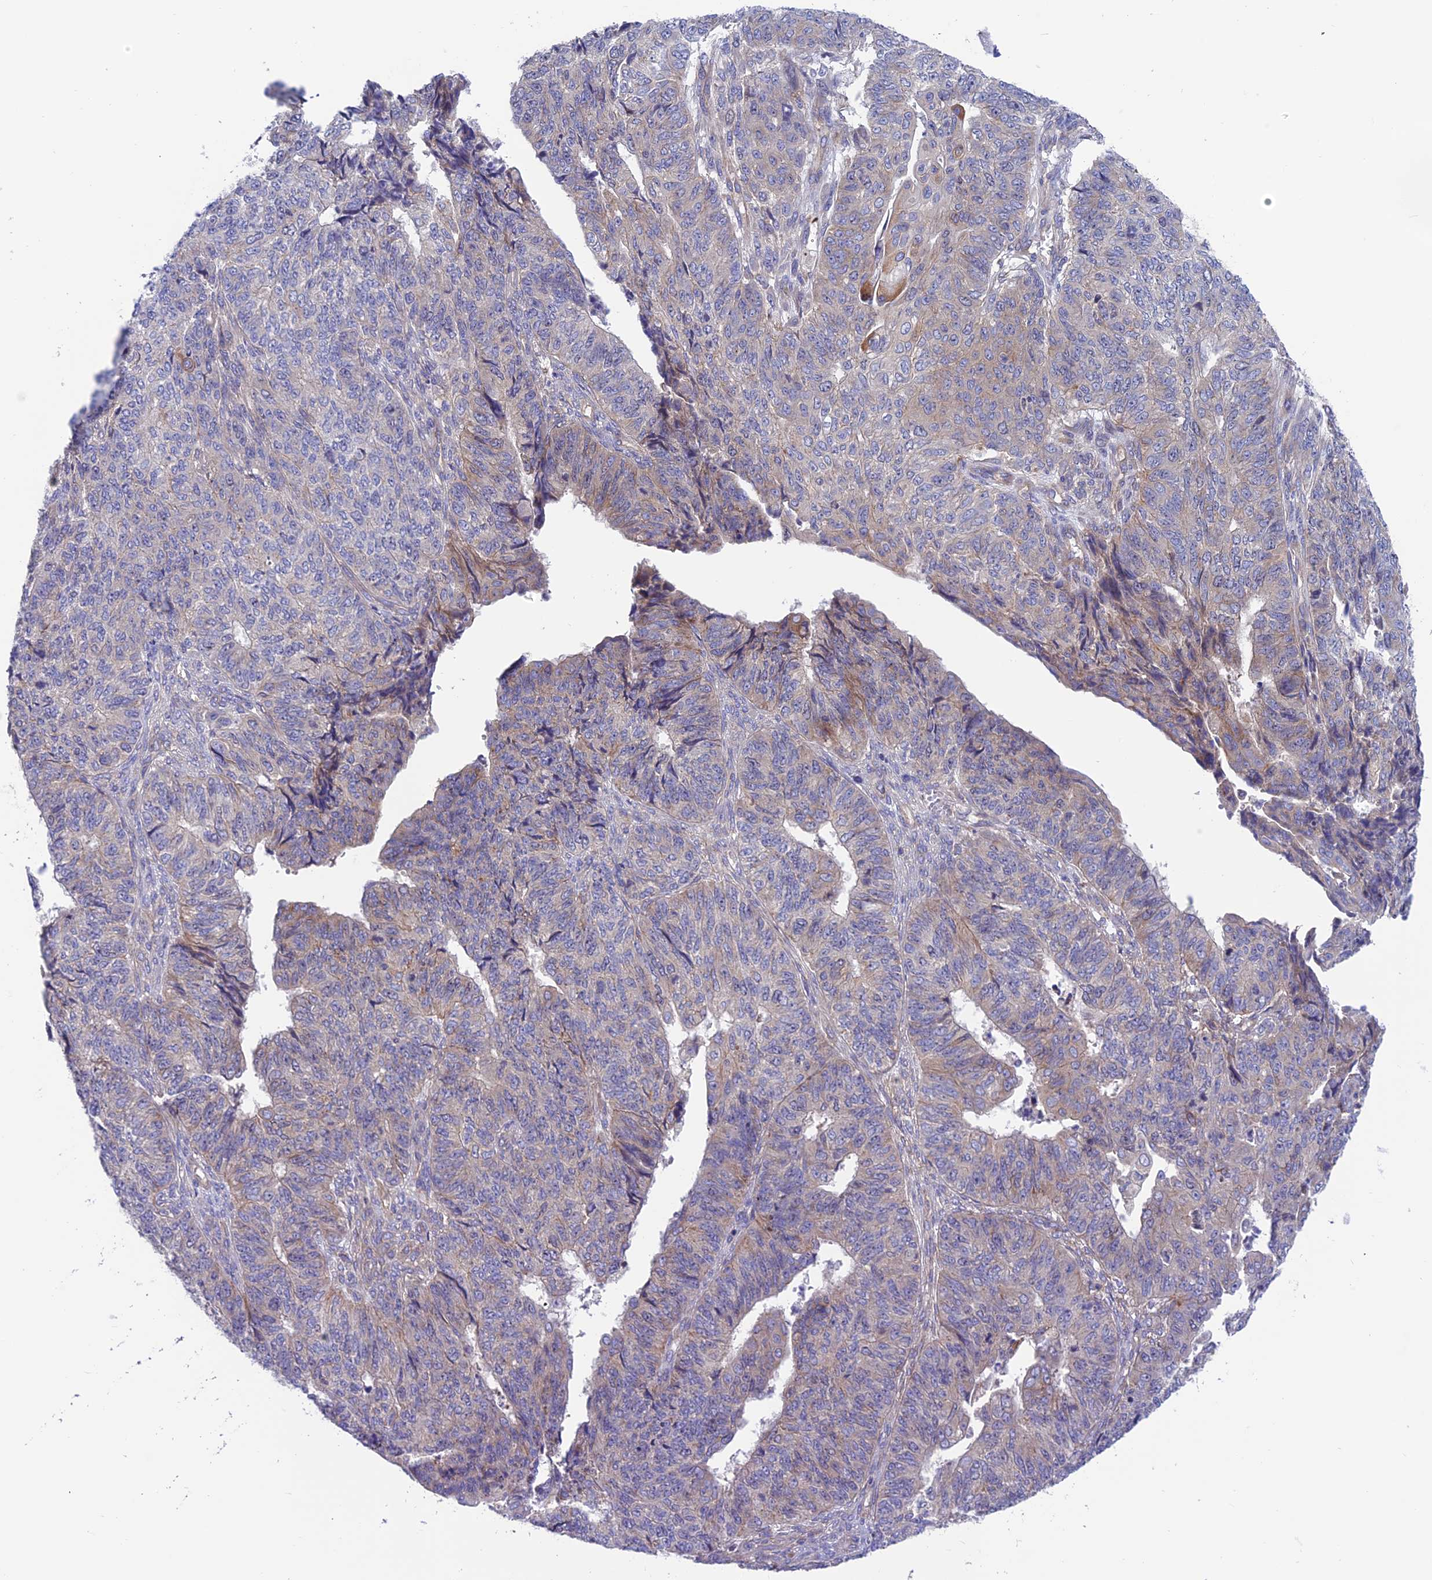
{"staining": {"intensity": "weak", "quantity": "<25%", "location": "cytoplasmic/membranous"}, "tissue": "endometrial cancer", "cell_type": "Tumor cells", "image_type": "cancer", "snomed": [{"axis": "morphology", "description": "Adenocarcinoma, NOS"}, {"axis": "topography", "description": "Endometrium"}], "caption": "A high-resolution image shows immunohistochemistry staining of endometrial cancer, which demonstrates no significant staining in tumor cells.", "gene": "VPS16", "patient": {"sex": "female", "age": 32}}